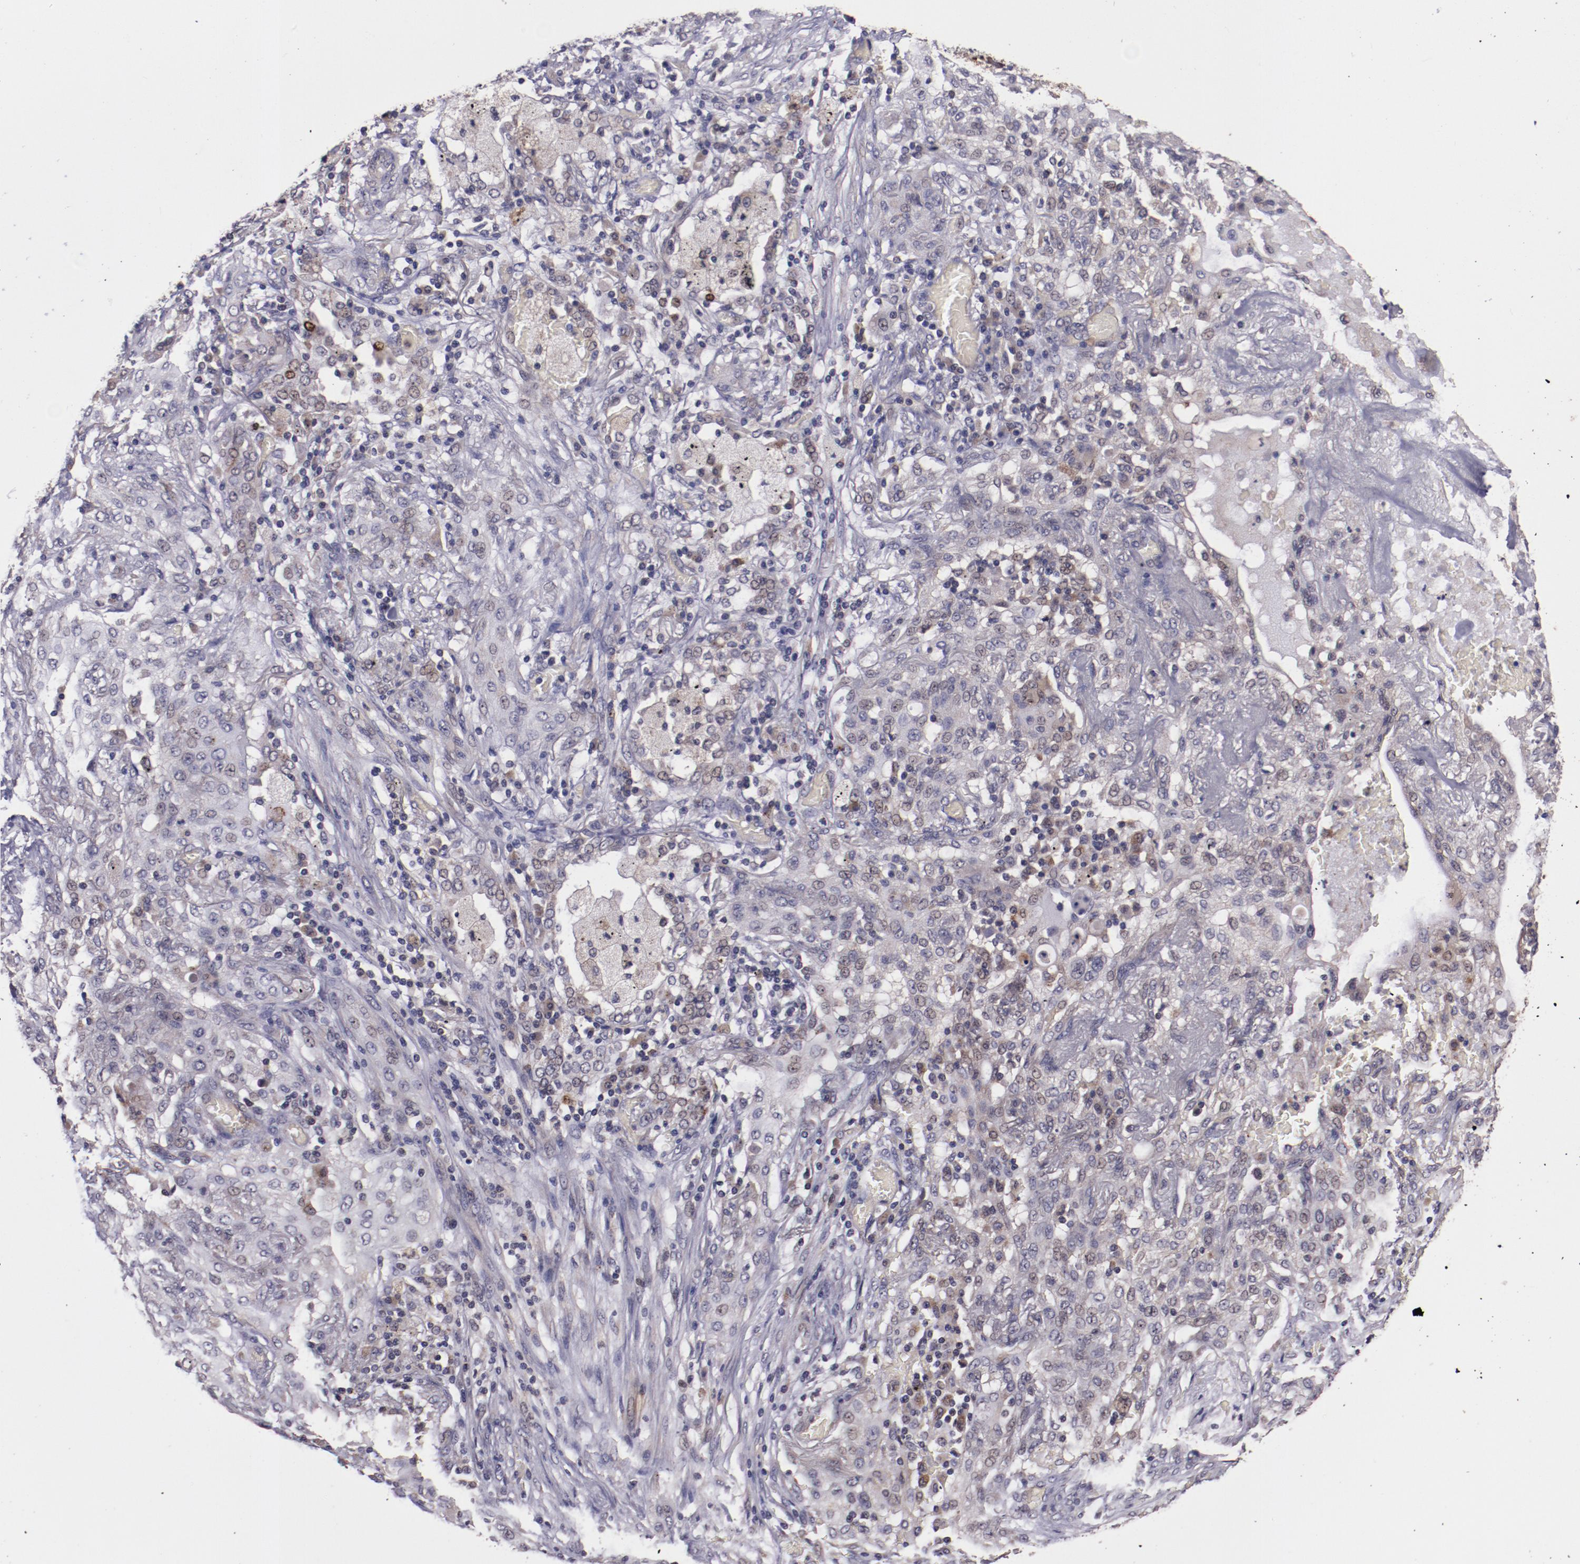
{"staining": {"intensity": "weak", "quantity": "25%-75%", "location": "cytoplasmic/membranous,nuclear"}, "tissue": "lung cancer", "cell_type": "Tumor cells", "image_type": "cancer", "snomed": [{"axis": "morphology", "description": "Squamous cell carcinoma, NOS"}, {"axis": "topography", "description": "Lung"}], "caption": "Weak cytoplasmic/membranous and nuclear staining is identified in about 25%-75% of tumor cells in lung squamous cell carcinoma.", "gene": "FTSJ1", "patient": {"sex": "female", "age": 47}}